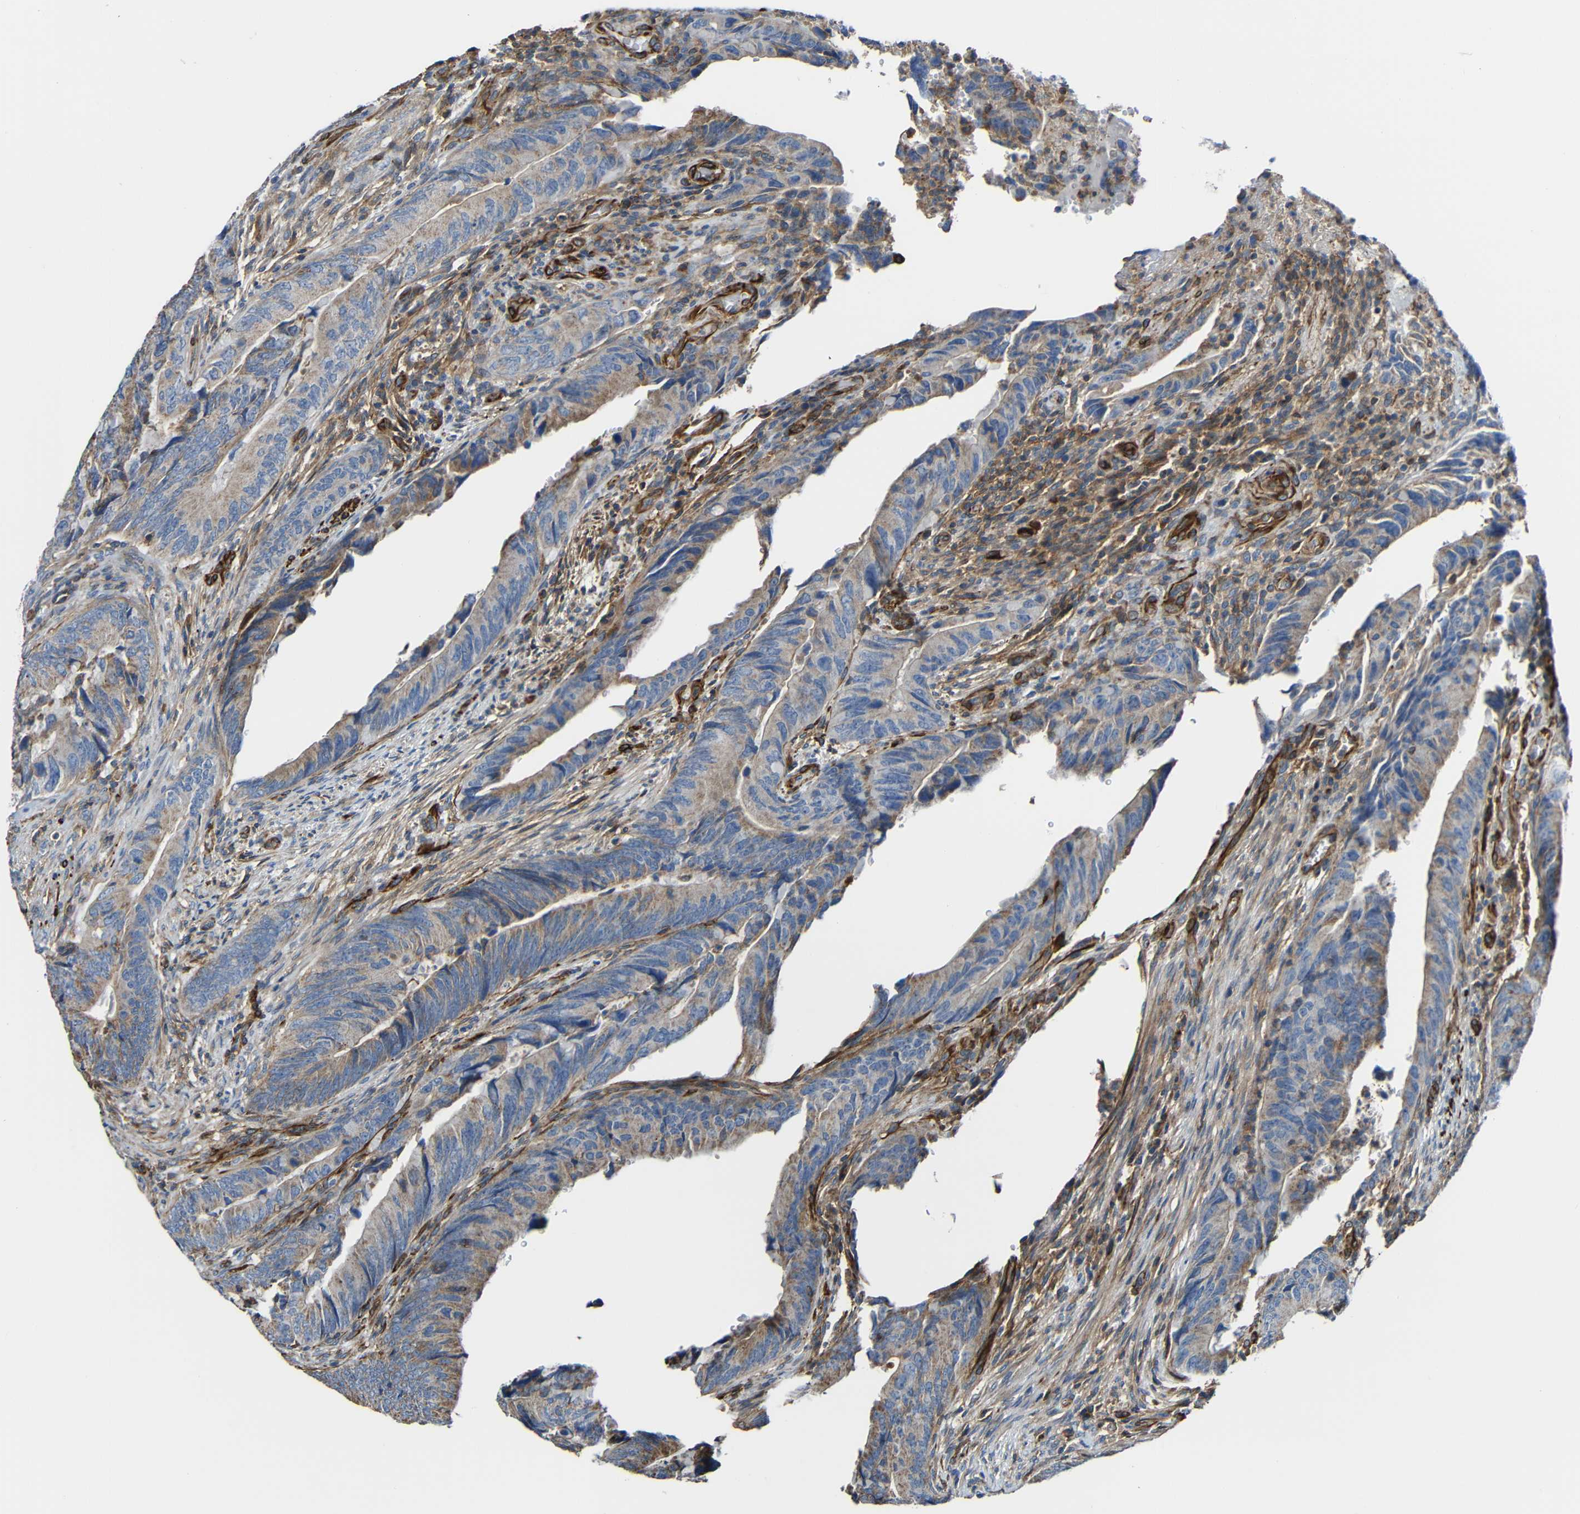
{"staining": {"intensity": "moderate", "quantity": ">75%", "location": "cytoplasmic/membranous"}, "tissue": "colorectal cancer", "cell_type": "Tumor cells", "image_type": "cancer", "snomed": [{"axis": "morphology", "description": "Normal tissue, NOS"}, {"axis": "morphology", "description": "Adenocarcinoma, NOS"}, {"axis": "topography", "description": "Colon"}], "caption": "Protein analysis of colorectal cancer tissue exhibits moderate cytoplasmic/membranous expression in about >75% of tumor cells. Nuclei are stained in blue.", "gene": "IGSF10", "patient": {"sex": "male", "age": 56}}